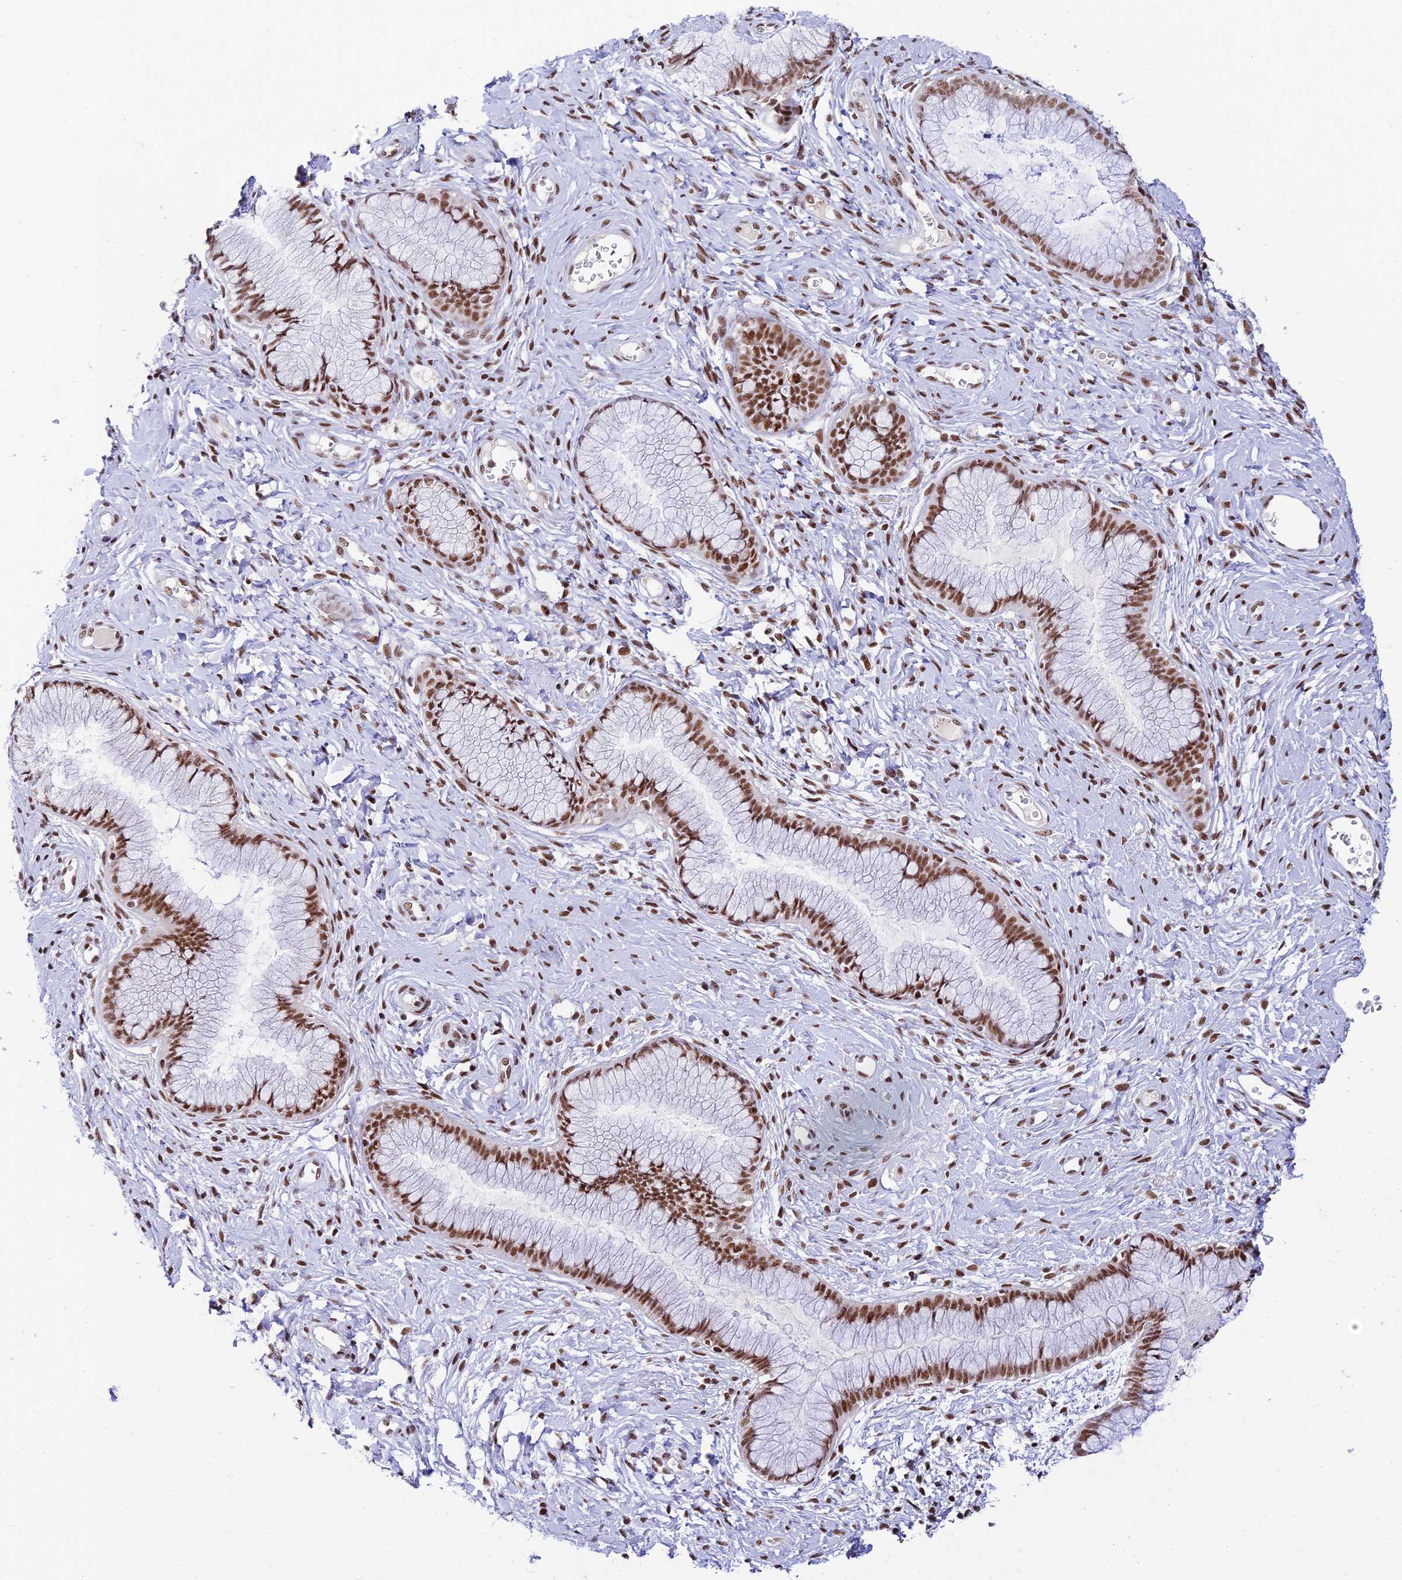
{"staining": {"intensity": "moderate", "quantity": ">75%", "location": "nuclear"}, "tissue": "cervix", "cell_type": "Glandular cells", "image_type": "normal", "snomed": [{"axis": "morphology", "description": "Normal tissue, NOS"}, {"axis": "topography", "description": "Cervix"}], "caption": "Immunohistochemistry image of benign human cervix stained for a protein (brown), which demonstrates medium levels of moderate nuclear expression in about >75% of glandular cells.", "gene": "USP22", "patient": {"sex": "female", "age": 42}}